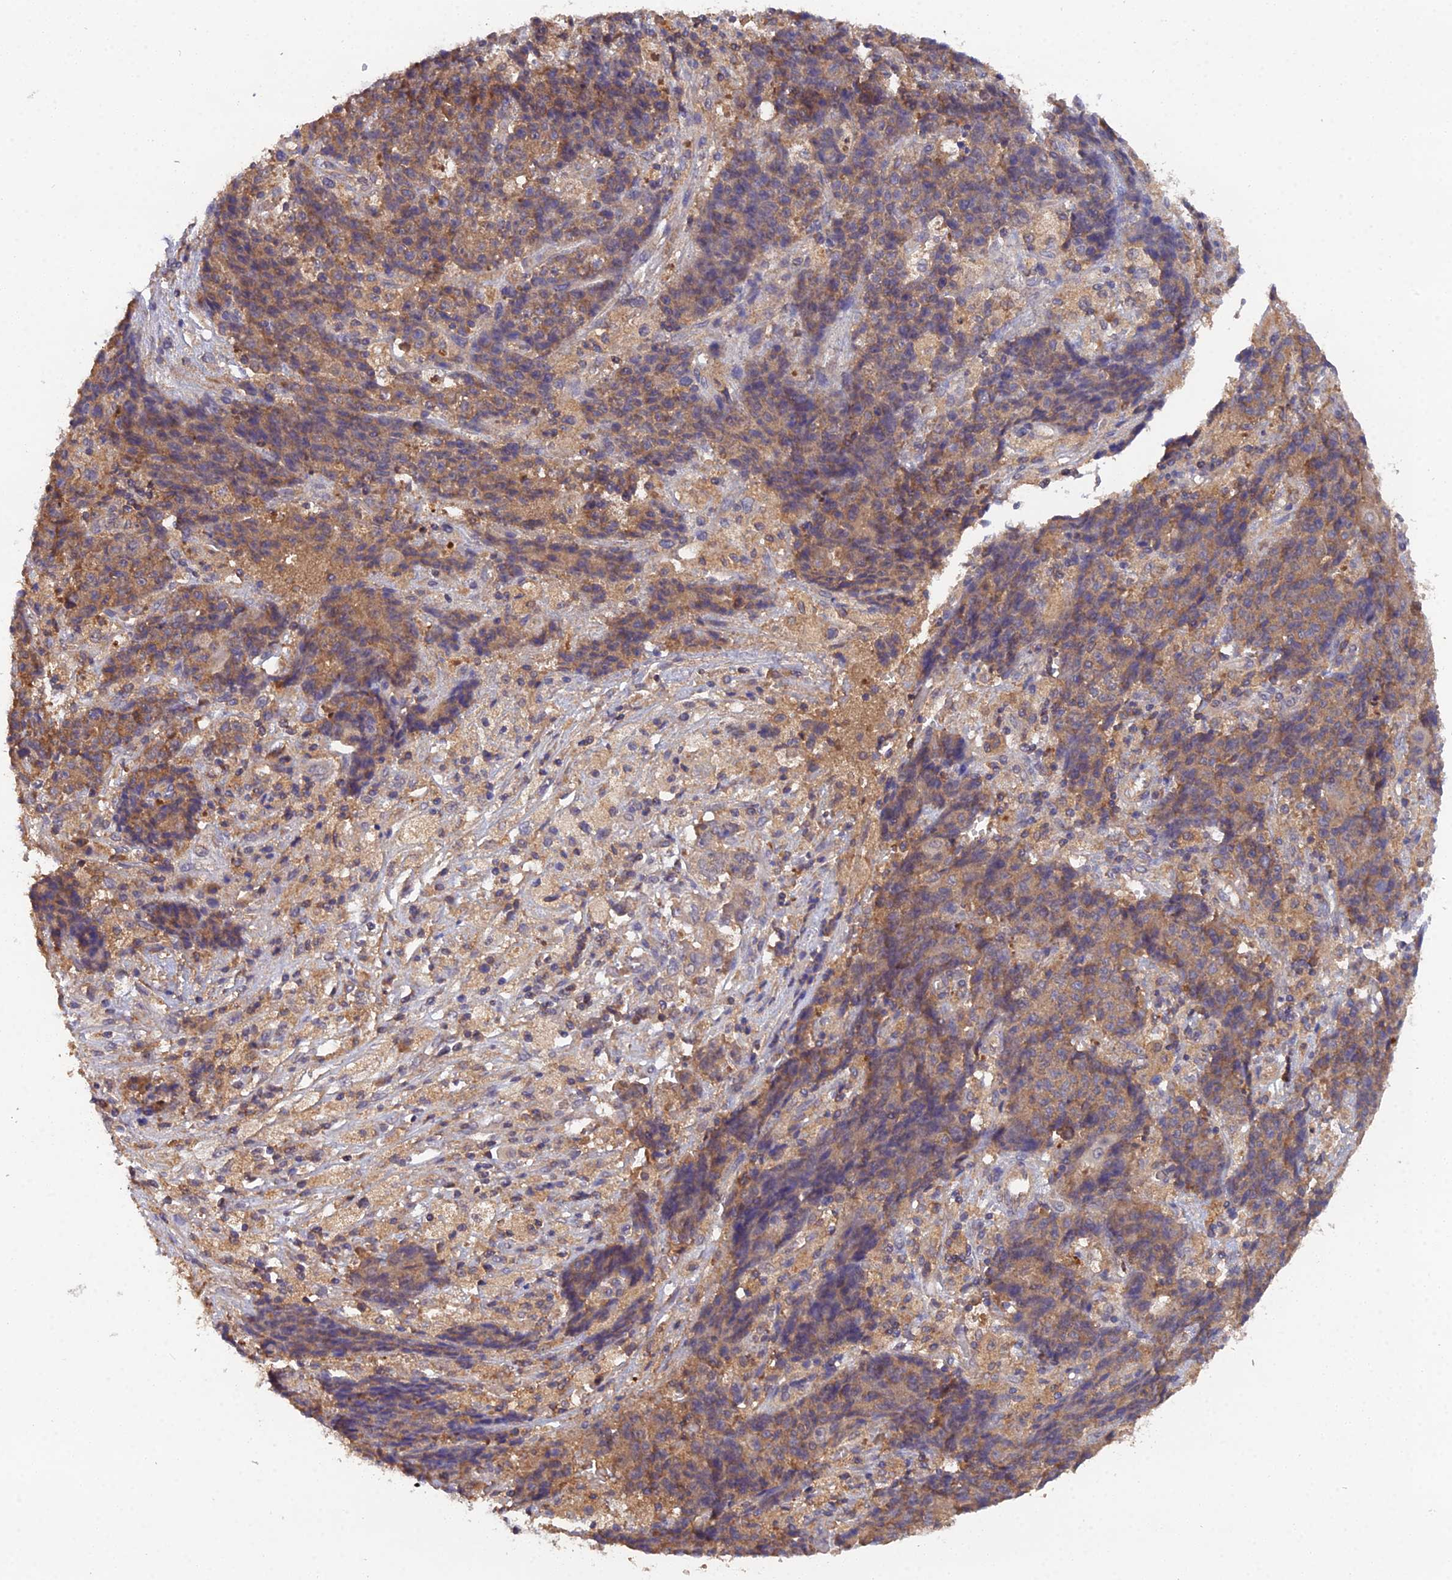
{"staining": {"intensity": "moderate", "quantity": "25%-75%", "location": "cytoplasmic/membranous"}, "tissue": "ovarian cancer", "cell_type": "Tumor cells", "image_type": "cancer", "snomed": [{"axis": "morphology", "description": "Carcinoma, endometroid"}, {"axis": "topography", "description": "Ovary"}], "caption": "This is an image of immunohistochemistry (IHC) staining of ovarian cancer (endometroid carcinoma), which shows moderate expression in the cytoplasmic/membranous of tumor cells.", "gene": "TMEM258", "patient": {"sex": "female", "age": 42}}